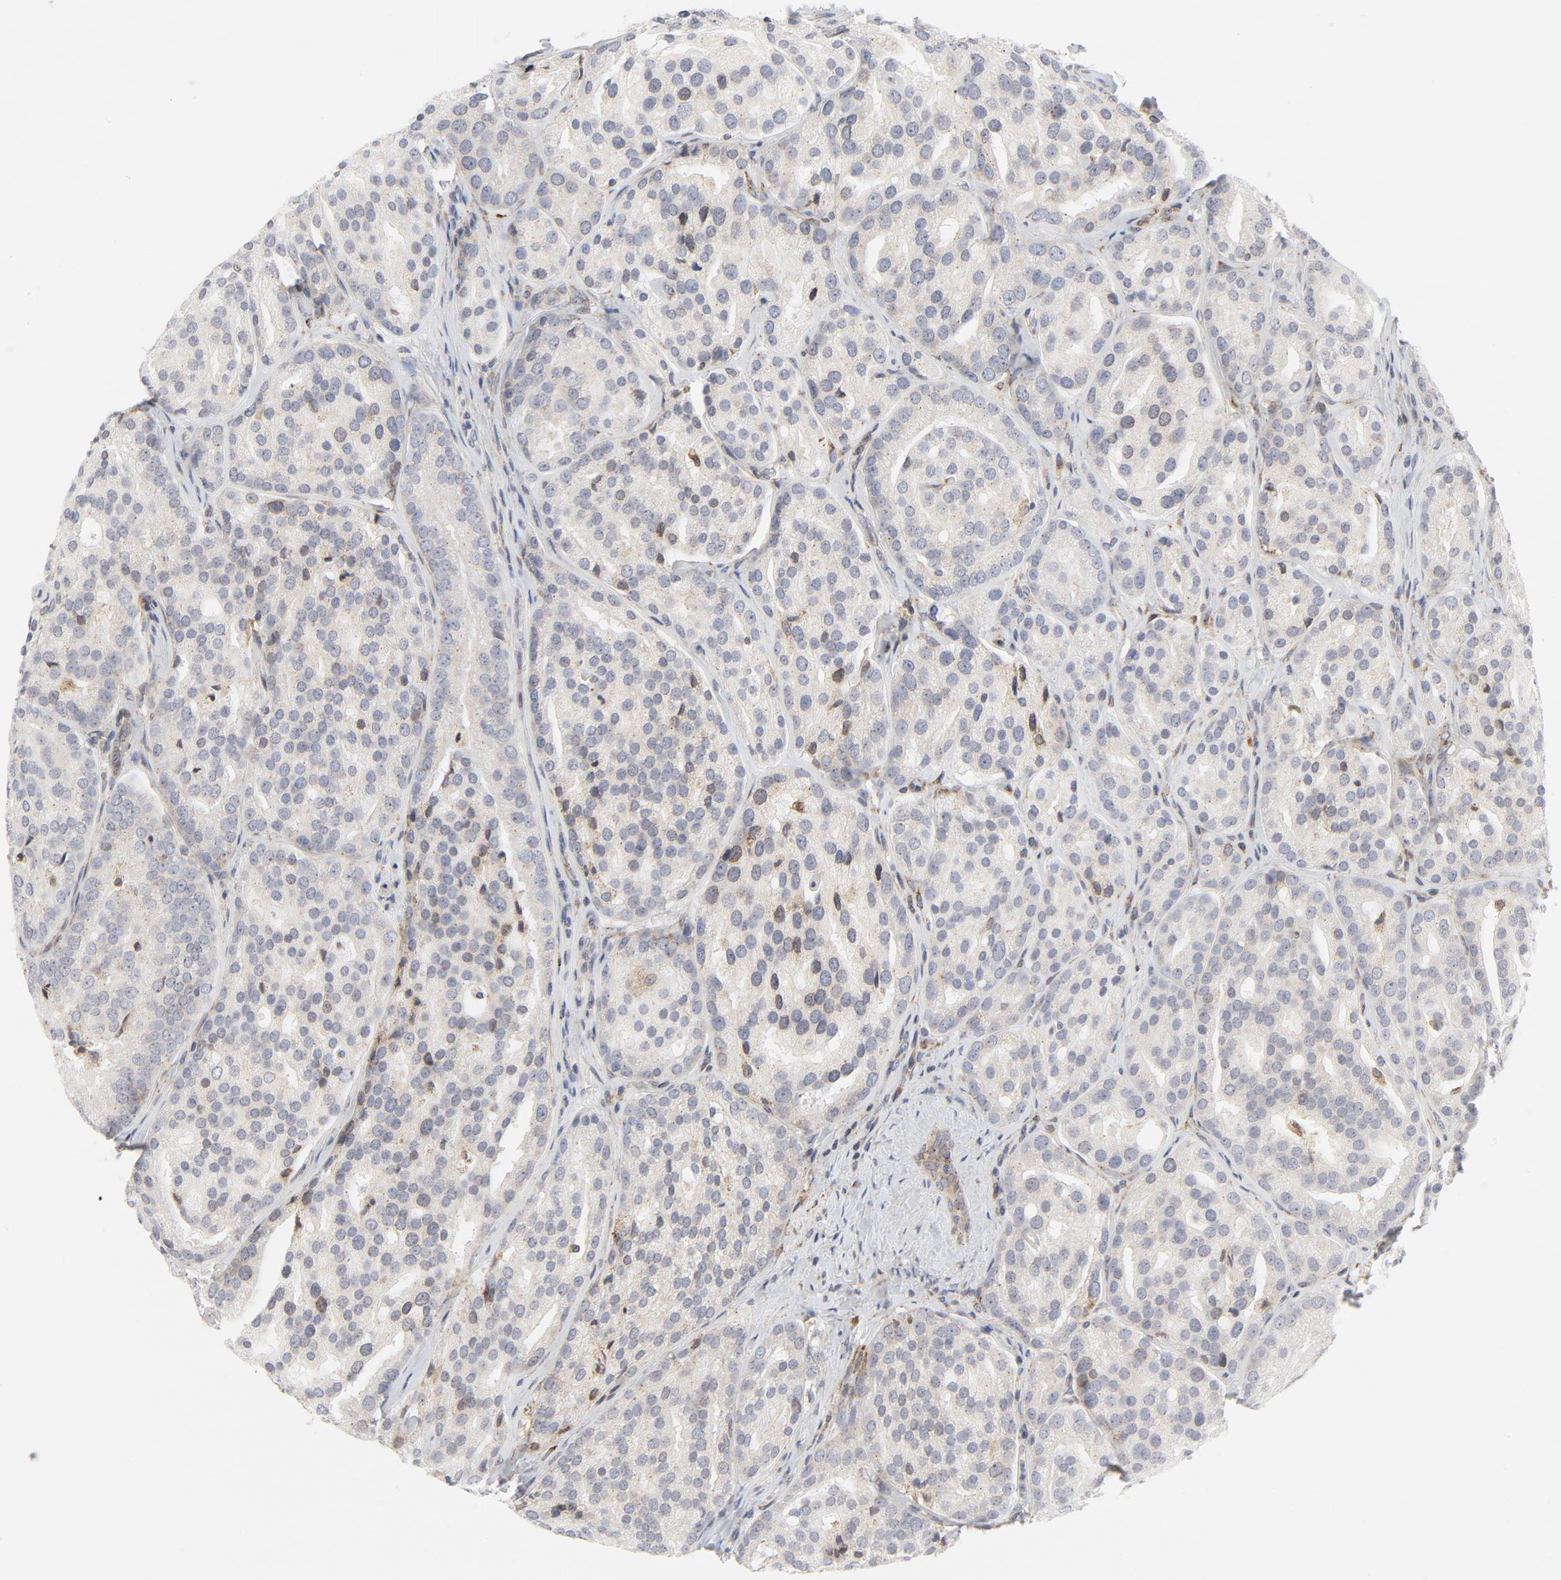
{"staining": {"intensity": "negative", "quantity": "none", "location": "none"}, "tissue": "prostate cancer", "cell_type": "Tumor cells", "image_type": "cancer", "snomed": [{"axis": "morphology", "description": "Adenocarcinoma, High grade"}, {"axis": "topography", "description": "Prostate"}], "caption": "The immunohistochemistry photomicrograph has no significant staining in tumor cells of prostate high-grade adenocarcinoma tissue.", "gene": "LRP6", "patient": {"sex": "male", "age": 64}}